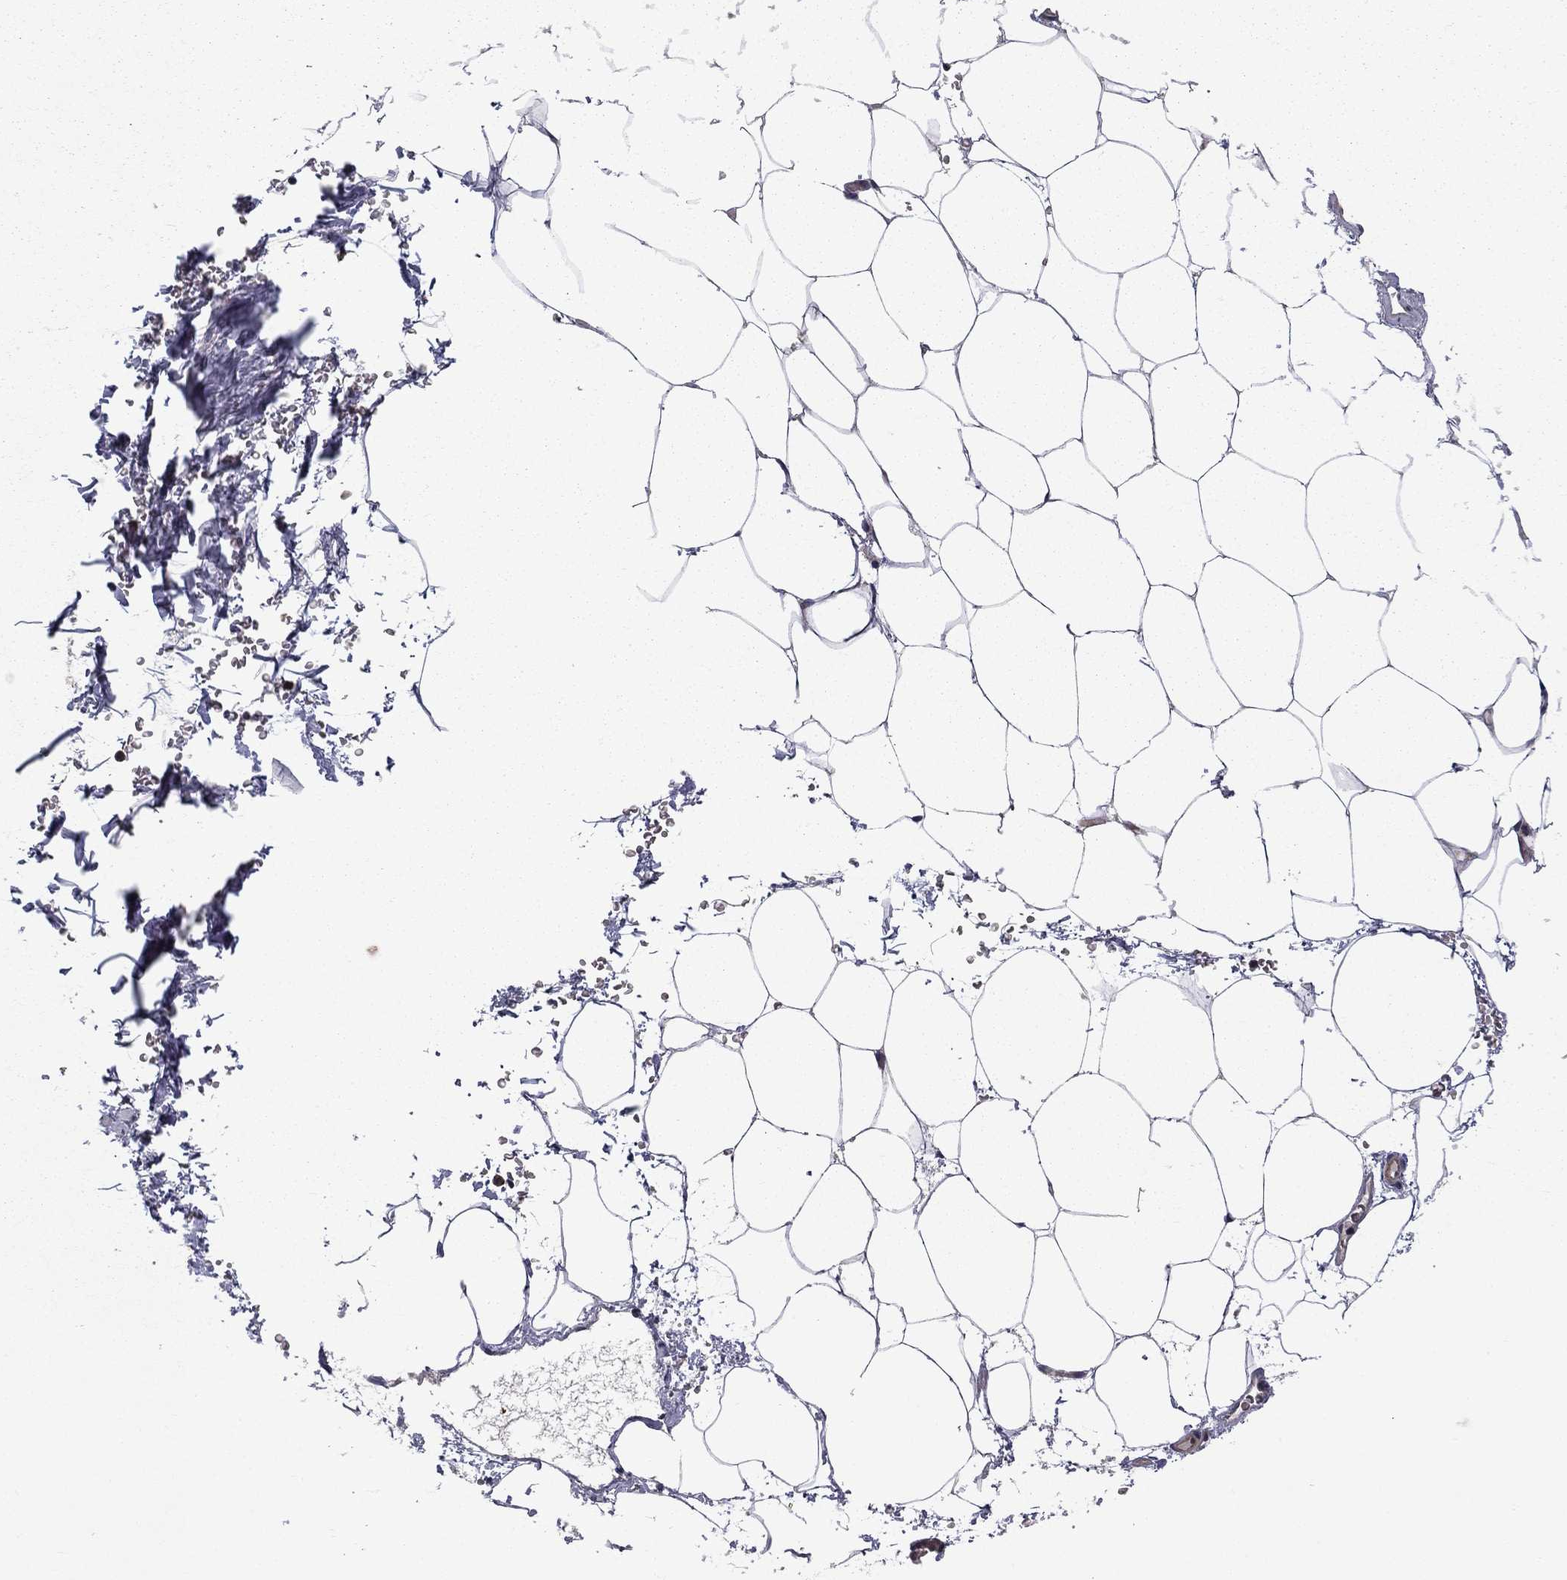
{"staining": {"intensity": "negative", "quantity": "none", "location": "none"}, "tissue": "adipose tissue", "cell_type": "Adipocytes", "image_type": "normal", "snomed": [{"axis": "morphology", "description": "Normal tissue, NOS"}, {"axis": "topography", "description": "Soft tissue"}, {"axis": "topography", "description": "Adipose tissue"}, {"axis": "topography", "description": "Vascular tissue"}, {"axis": "topography", "description": "Peripheral nerve tissue"}], "caption": "The photomicrograph displays no significant expression in adipocytes of adipose tissue.", "gene": "MIOS", "patient": {"sex": "male", "age": 68}}